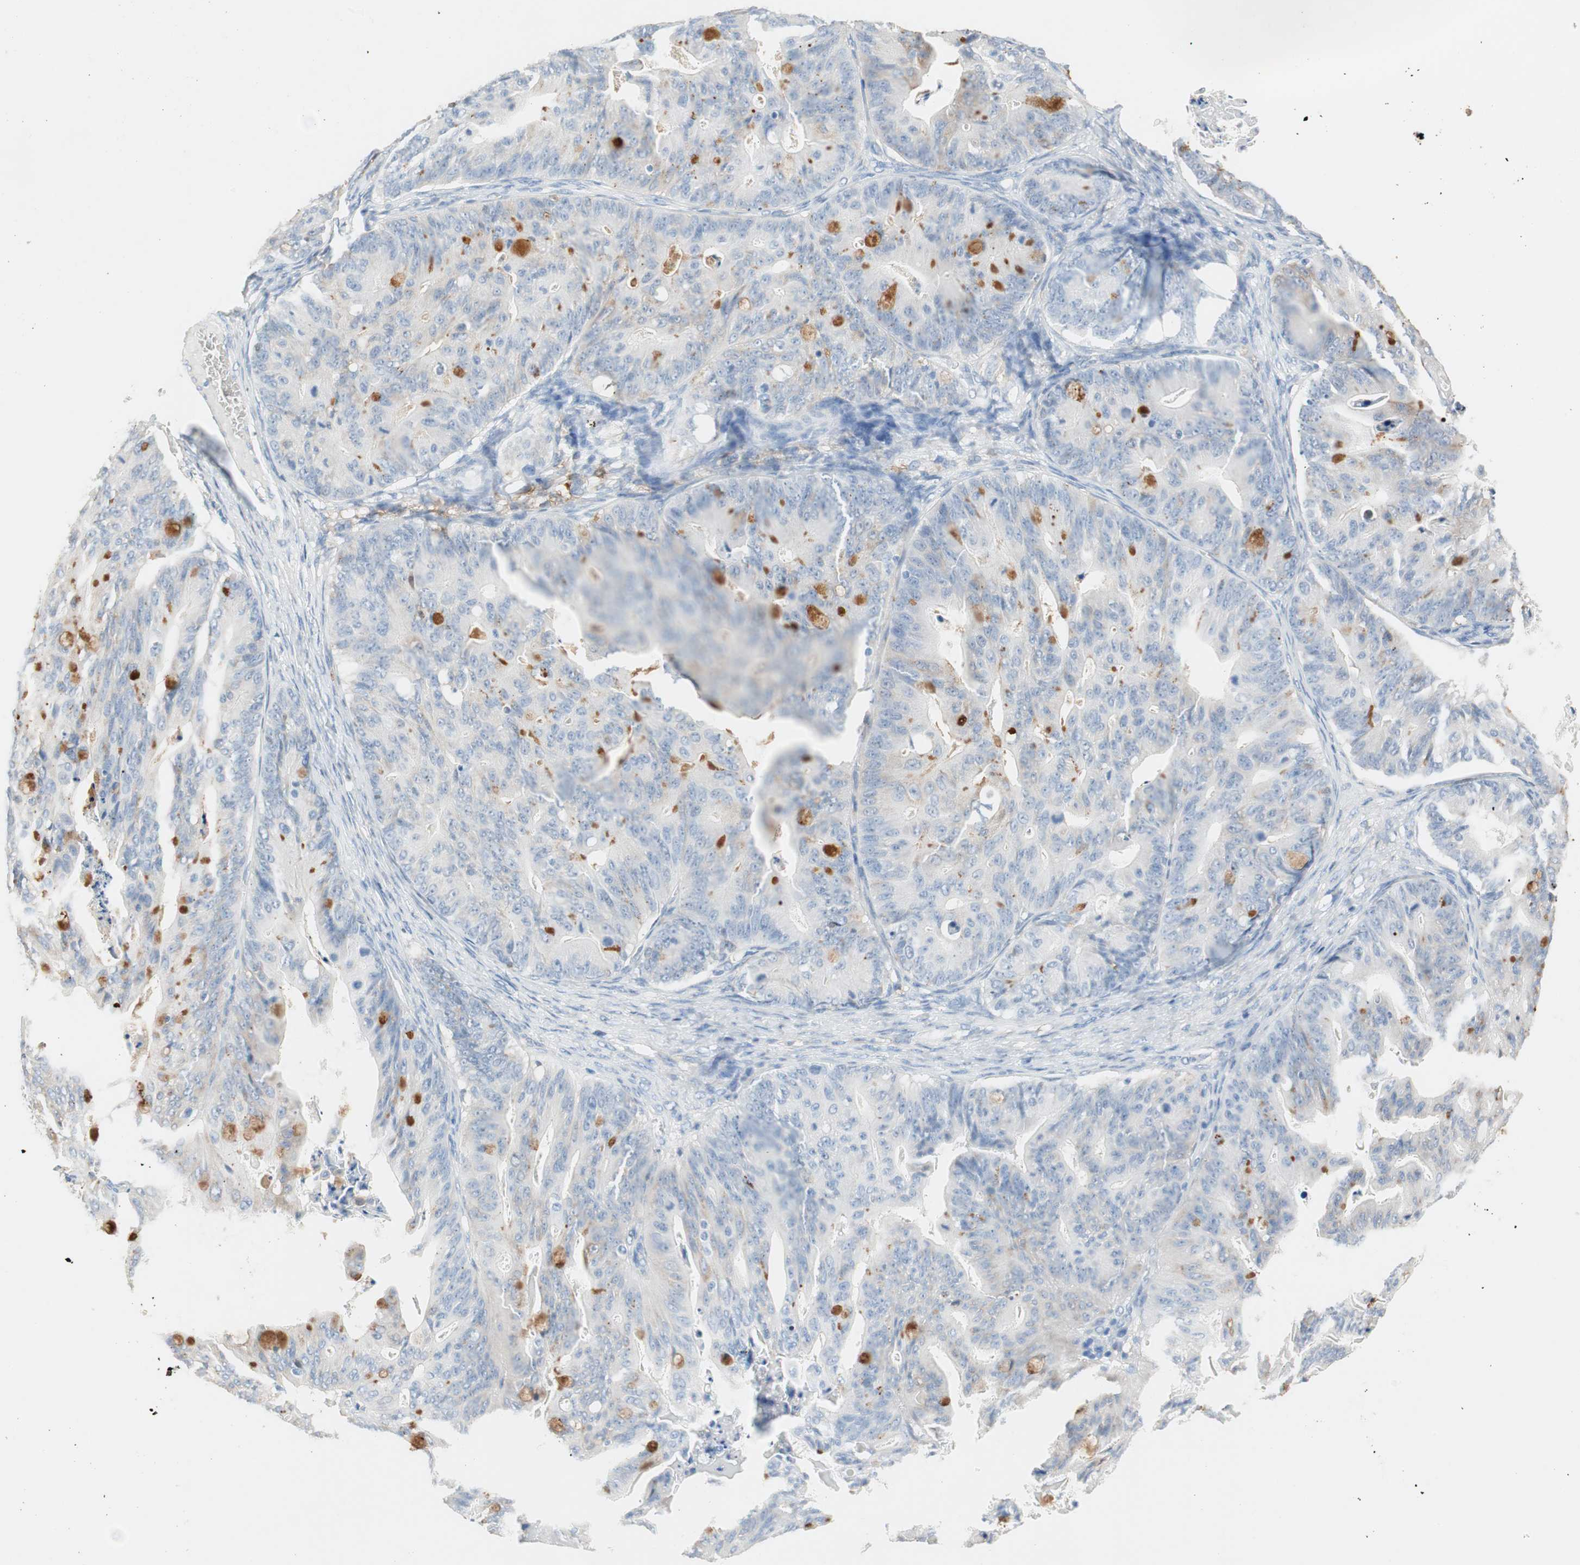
{"staining": {"intensity": "weak", "quantity": "<25%", "location": "cytoplasmic/membranous"}, "tissue": "ovarian cancer", "cell_type": "Tumor cells", "image_type": "cancer", "snomed": [{"axis": "morphology", "description": "Cystadenocarcinoma, mucinous, NOS"}, {"axis": "topography", "description": "Ovary"}], "caption": "A micrograph of human ovarian mucinous cystadenocarcinoma is negative for staining in tumor cells.", "gene": "GLUL", "patient": {"sex": "female", "age": 36}}